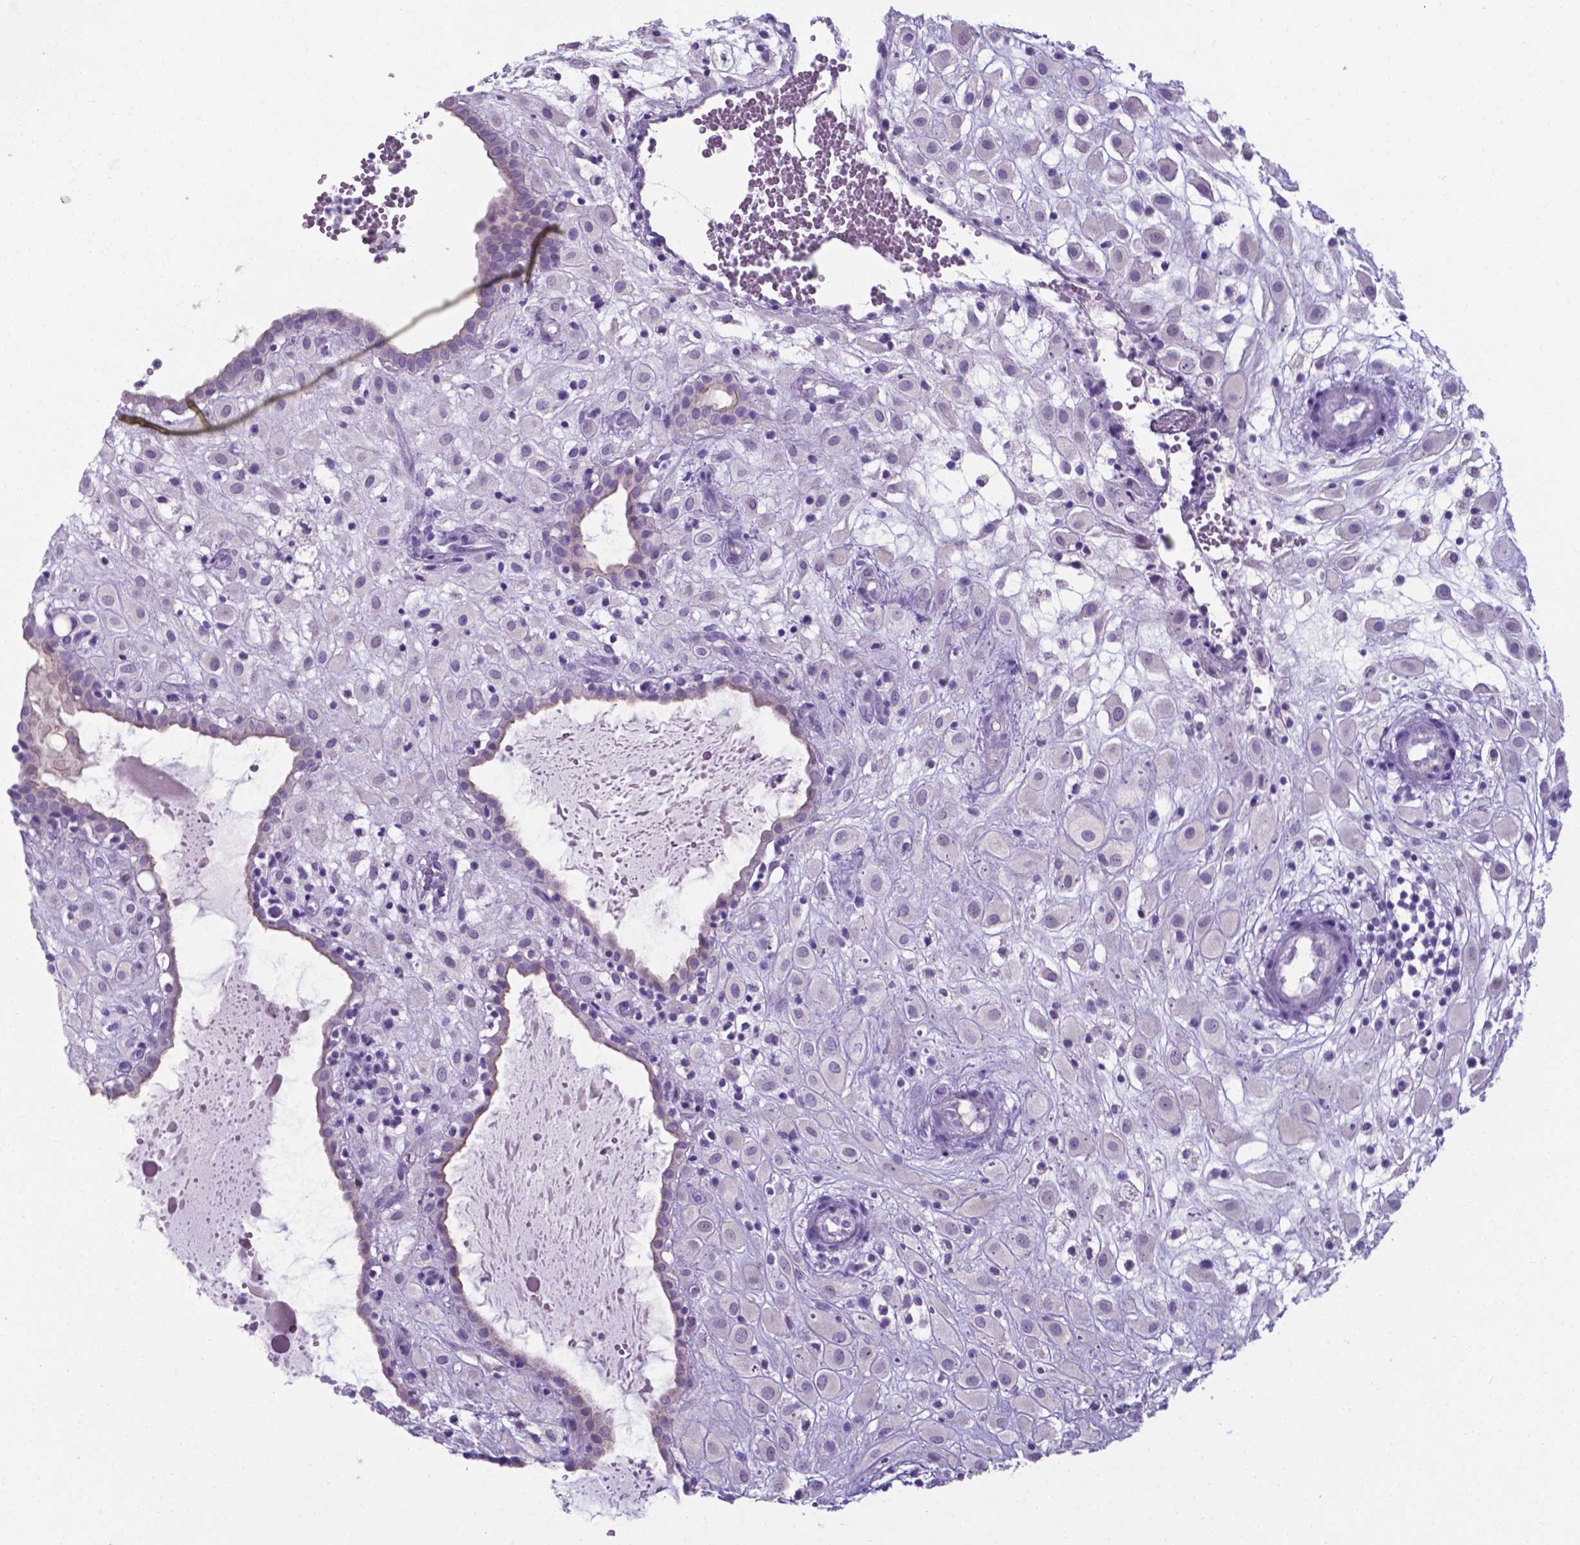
{"staining": {"intensity": "weak", "quantity": "25%-75%", "location": "cytoplasmic/membranous"}, "tissue": "placenta", "cell_type": "Decidual cells", "image_type": "normal", "snomed": [{"axis": "morphology", "description": "Normal tissue, NOS"}, {"axis": "topography", "description": "Placenta"}], "caption": "A low amount of weak cytoplasmic/membranous staining is identified in about 25%-75% of decidual cells in unremarkable placenta.", "gene": "AP5B1", "patient": {"sex": "female", "age": 24}}